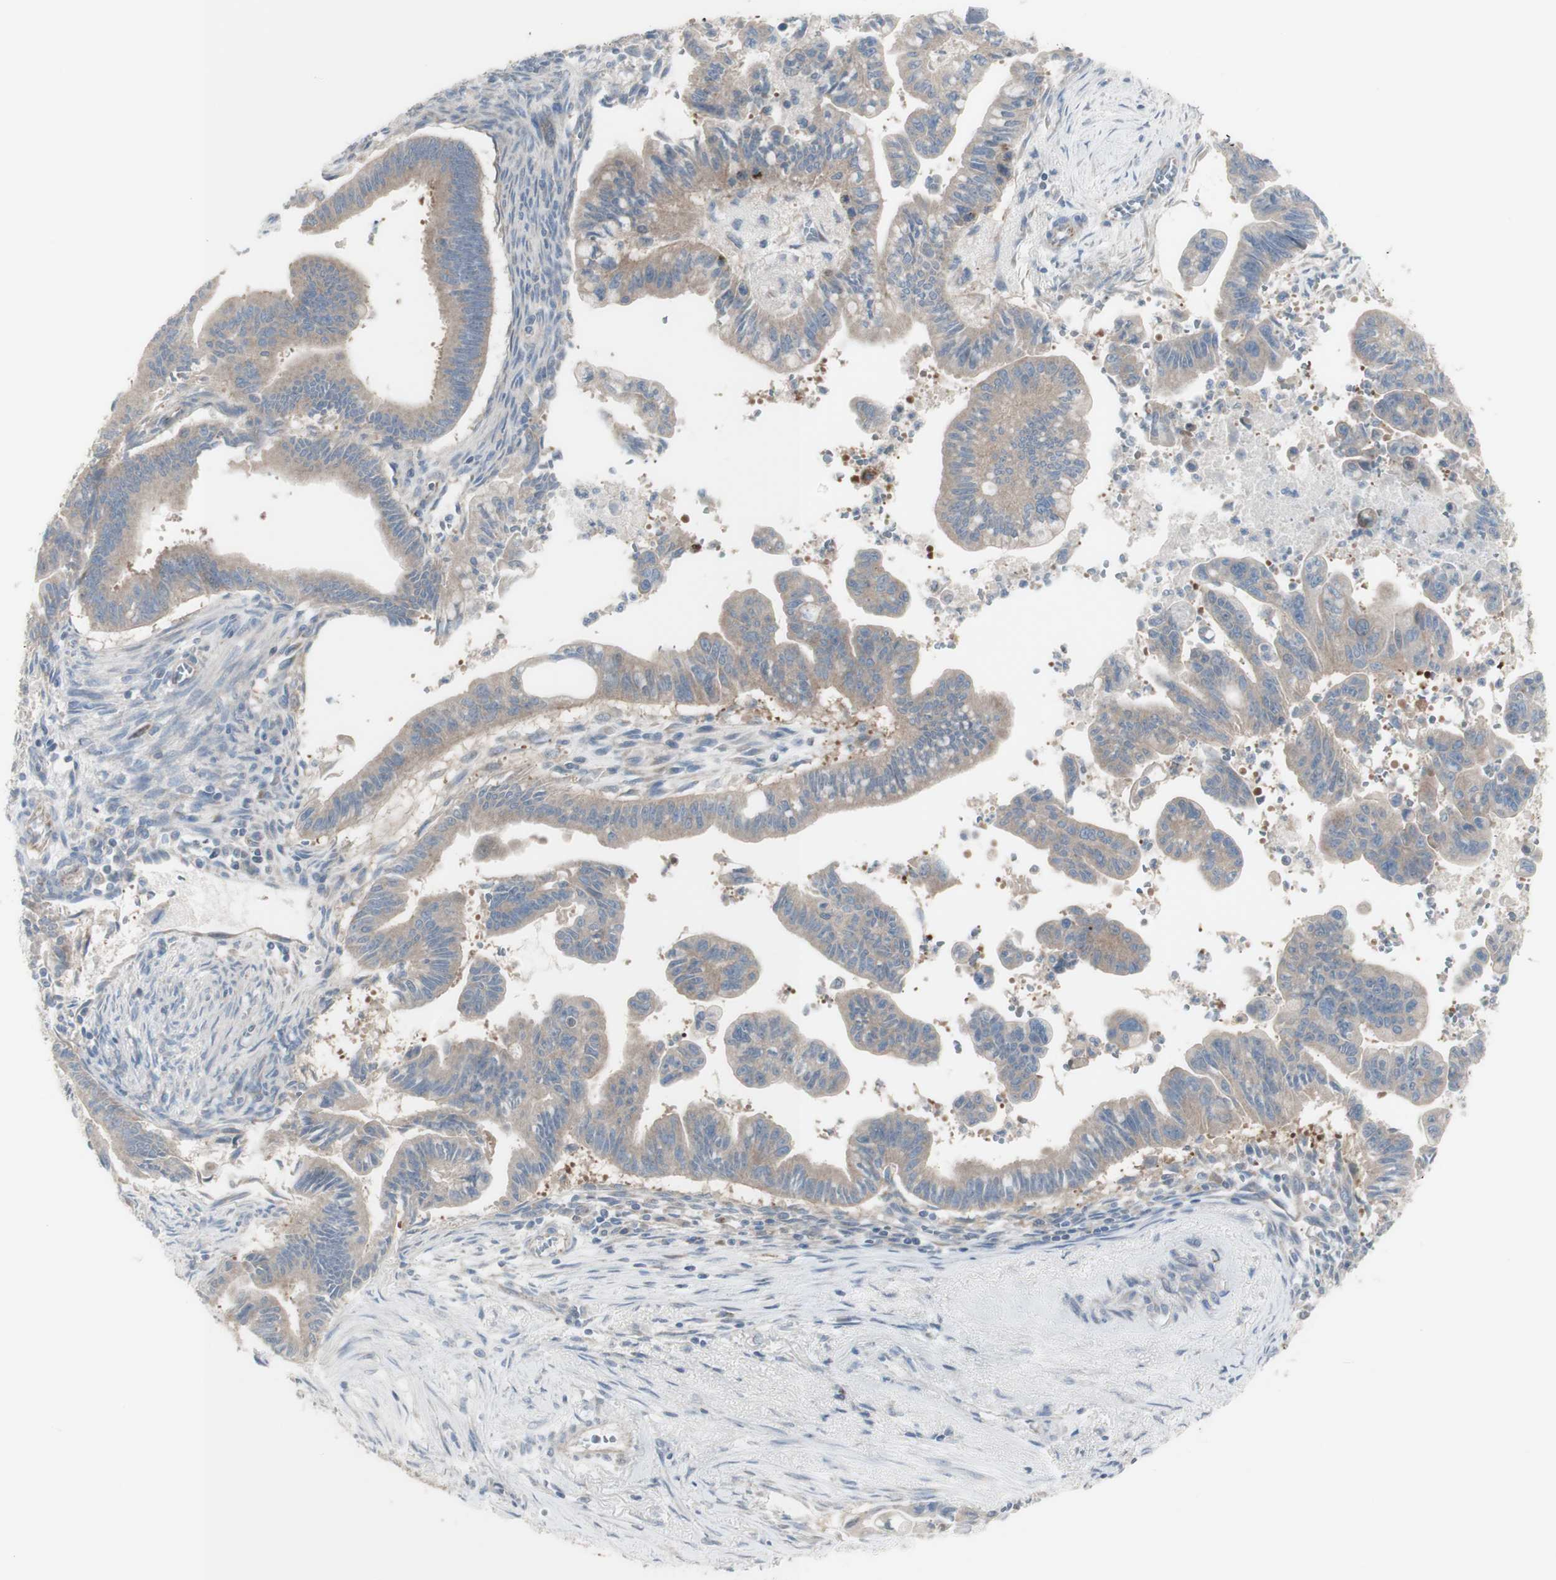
{"staining": {"intensity": "moderate", "quantity": "<25%", "location": "cytoplasmic/membranous"}, "tissue": "pancreatic cancer", "cell_type": "Tumor cells", "image_type": "cancer", "snomed": [{"axis": "morphology", "description": "Adenocarcinoma, NOS"}, {"axis": "topography", "description": "Pancreas"}], "caption": "Protein staining of pancreatic cancer tissue displays moderate cytoplasmic/membranous staining in approximately <25% of tumor cells. (Stains: DAB (3,3'-diaminobenzidine) in brown, nuclei in blue, Microscopy: brightfield microscopy at high magnification).", "gene": "C3orf52", "patient": {"sex": "male", "age": 70}}